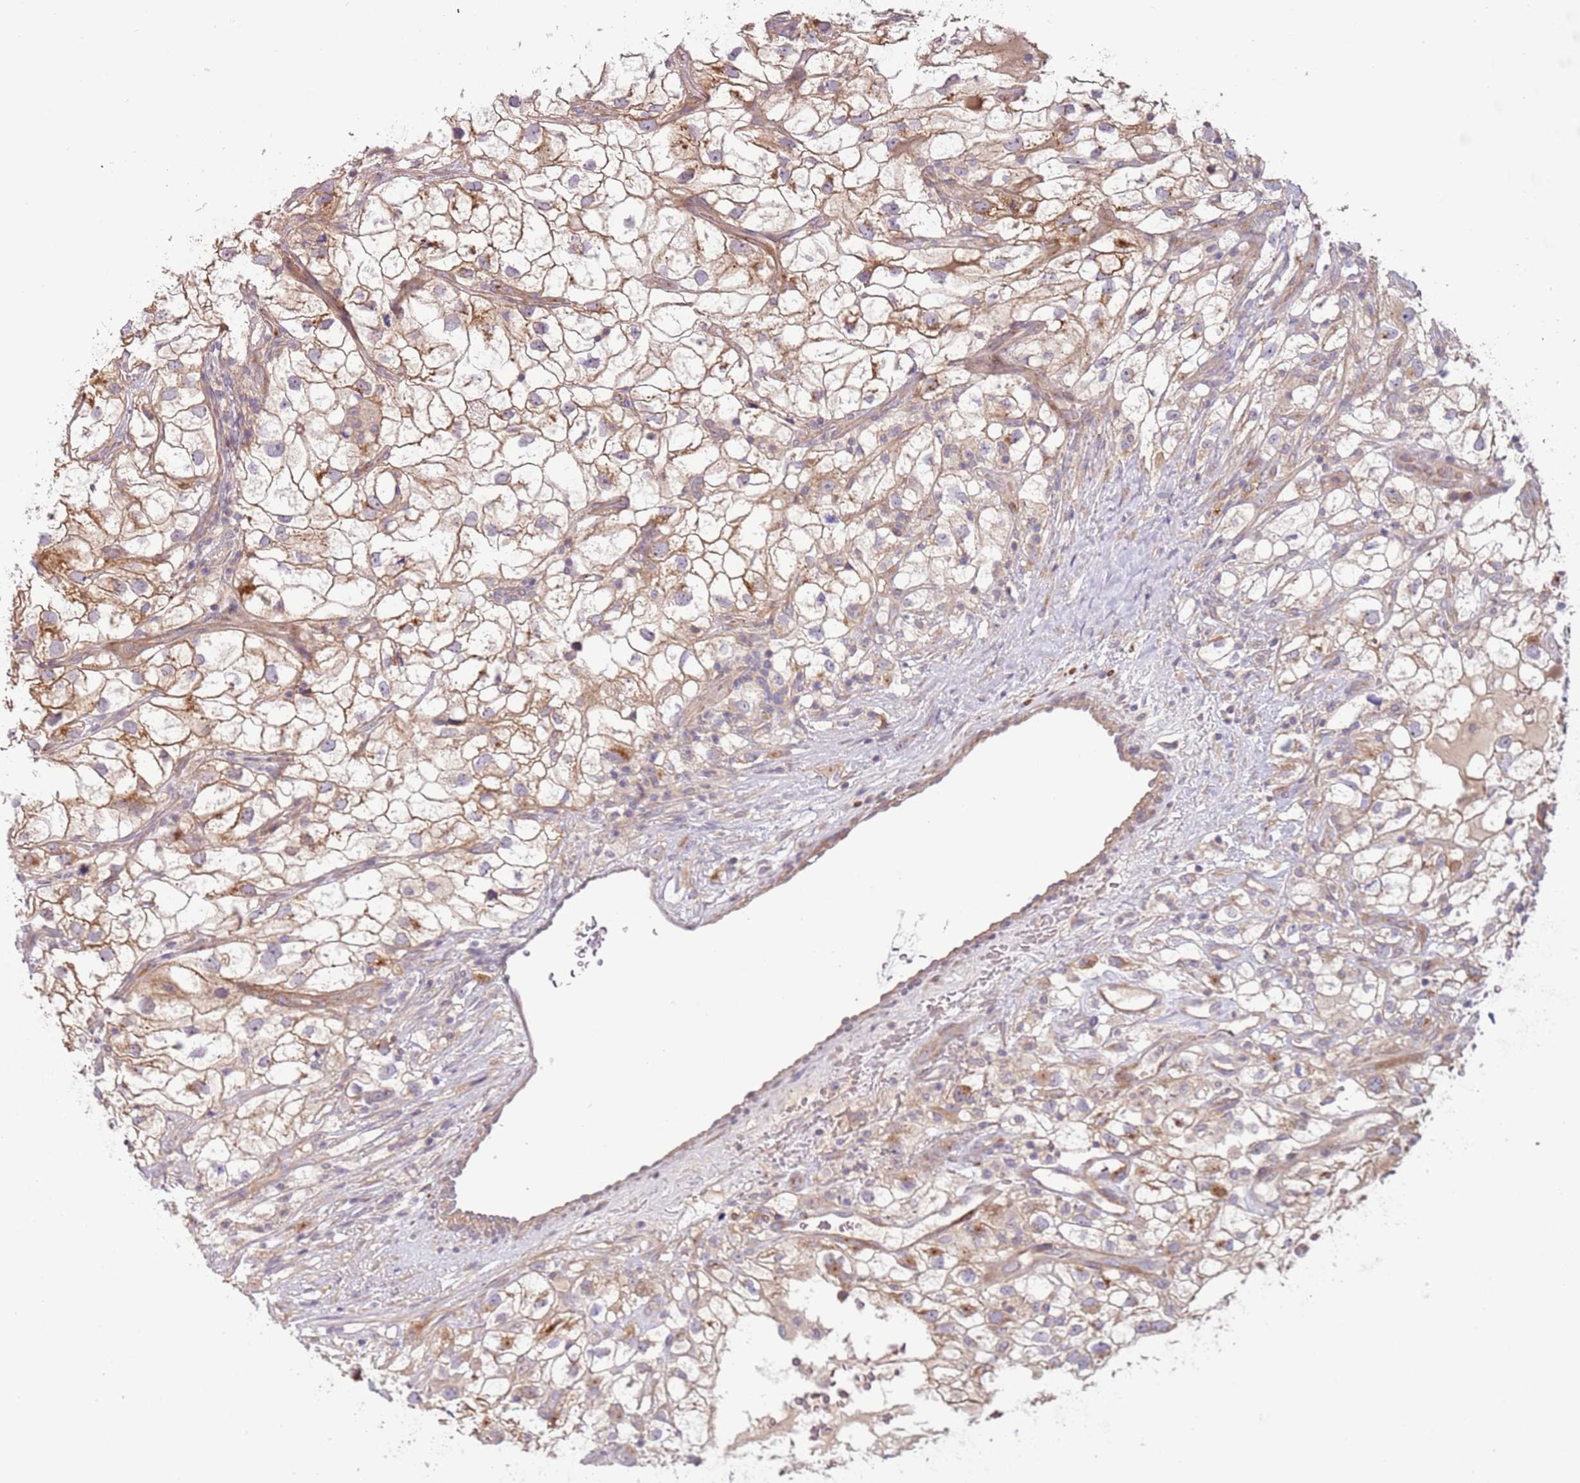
{"staining": {"intensity": "moderate", "quantity": "25%-75%", "location": "cytoplasmic/membranous"}, "tissue": "renal cancer", "cell_type": "Tumor cells", "image_type": "cancer", "snomed": [{"axis": "morphology", "description": "Adenocarcinoma, NOS"}, {"axis": "topography", "description": "Kidney"}], "caption": "The image reveals staining of renal adenocarcinoma, revealing moderate cytoplasmic/membranous protein expression (brown color) within tumor cells.", "gene": "RNF128", "patient": {"sex": "male", "age": 59}}